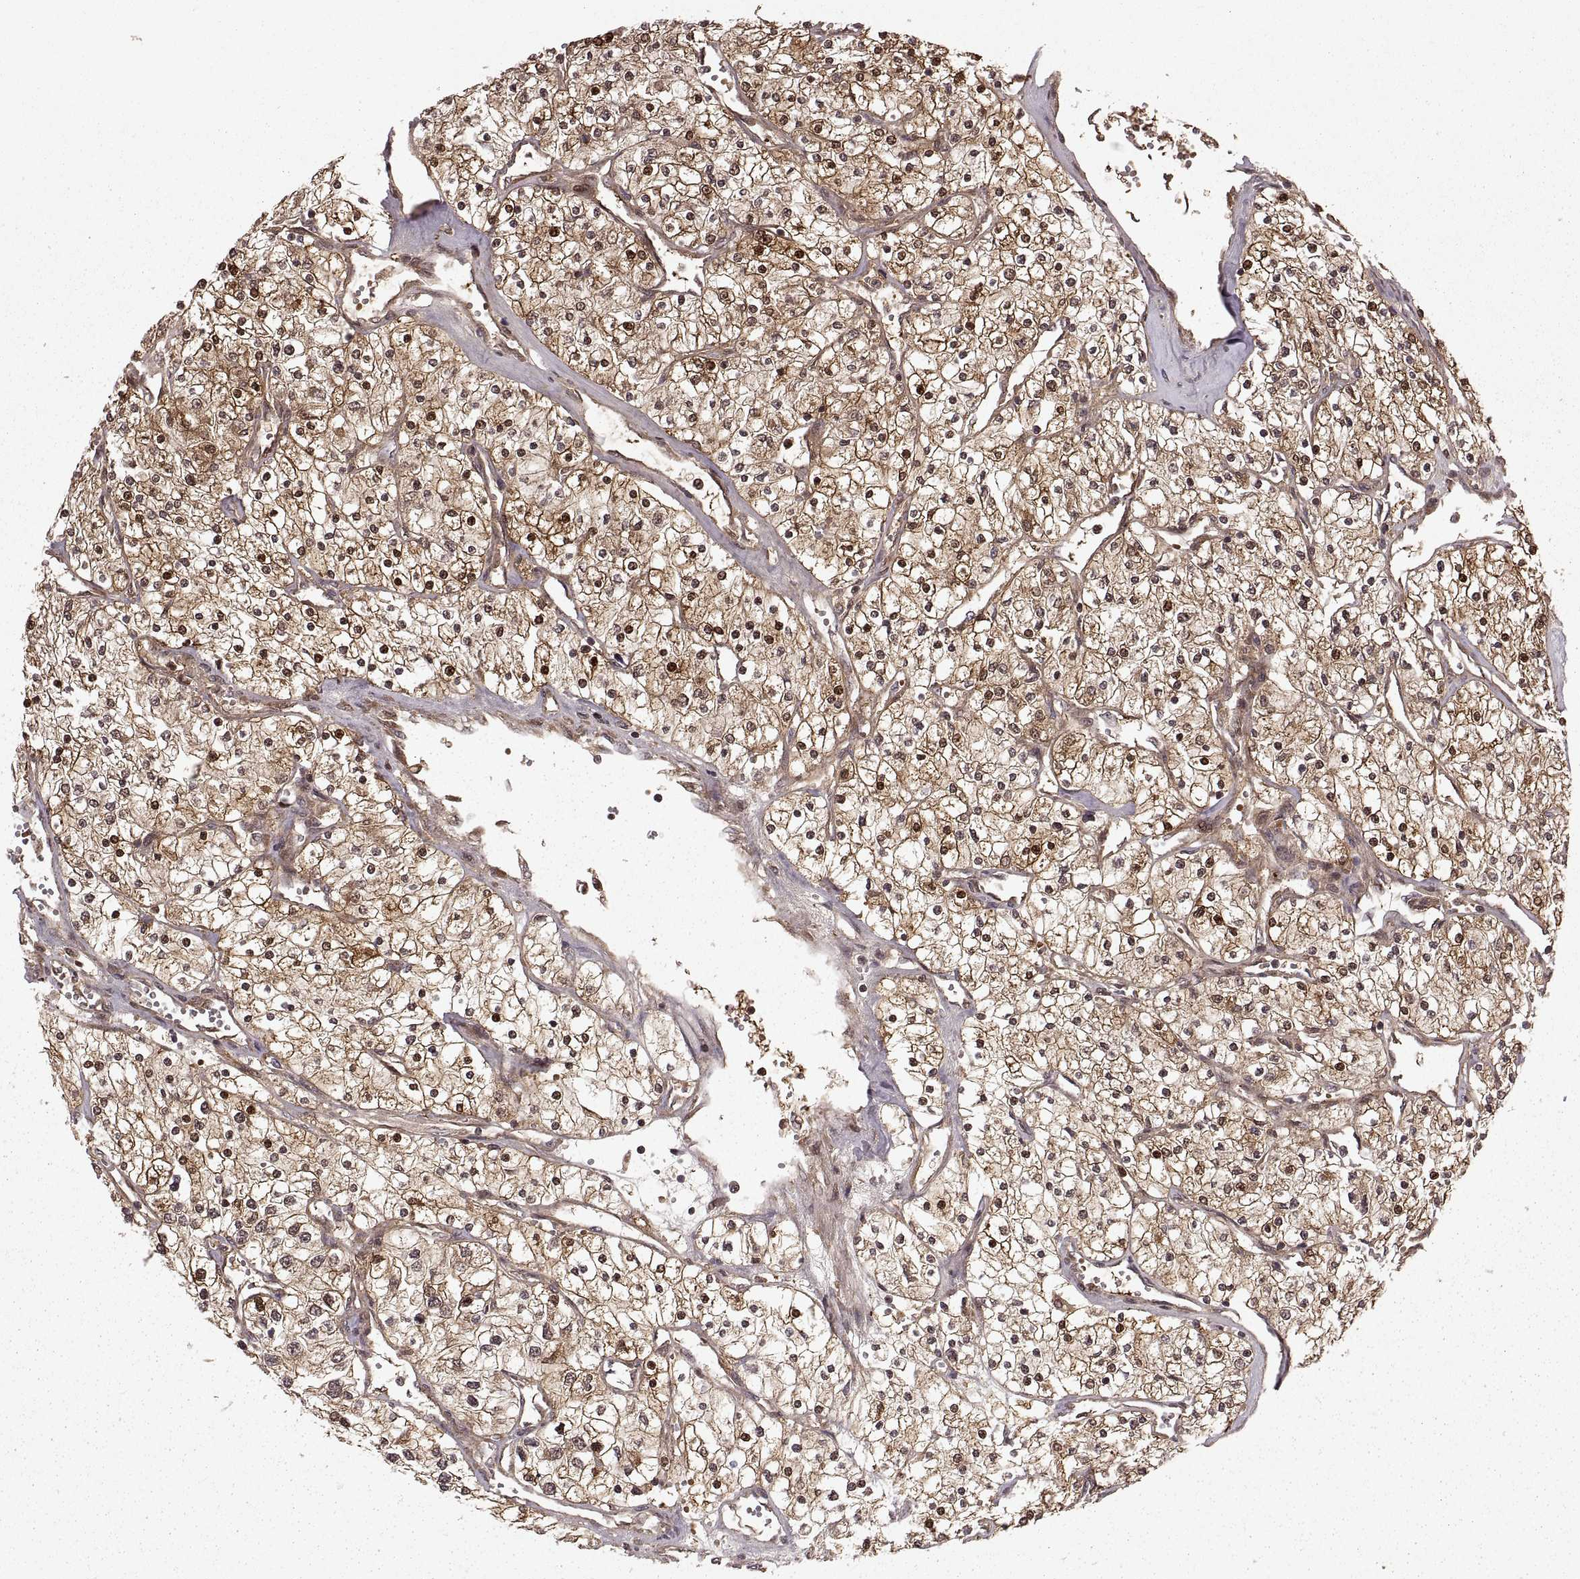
{"staining": {"intensity": "strong", "quantity": ">75%", "location": "cytoplasmic/membranous,nuclear"}, "tissue": "renal cancer", "cell_type": "Tumor cells", "image_type": "cancer", "snomed": [{"axis": "morphology", "description": "Adenocarcinoma, NOS"}, {"axis": "topography", "description": "Kidney"}], "caption": "There is high levels of strong cytoplasmic/membranous and nuclear positivity in tumor cells of renal adenocarcinoma, as demonstrated by immunohistochemical staining (brown color).", "gene": "DEDD", "patient": {"sex": "male", "age": 80}}